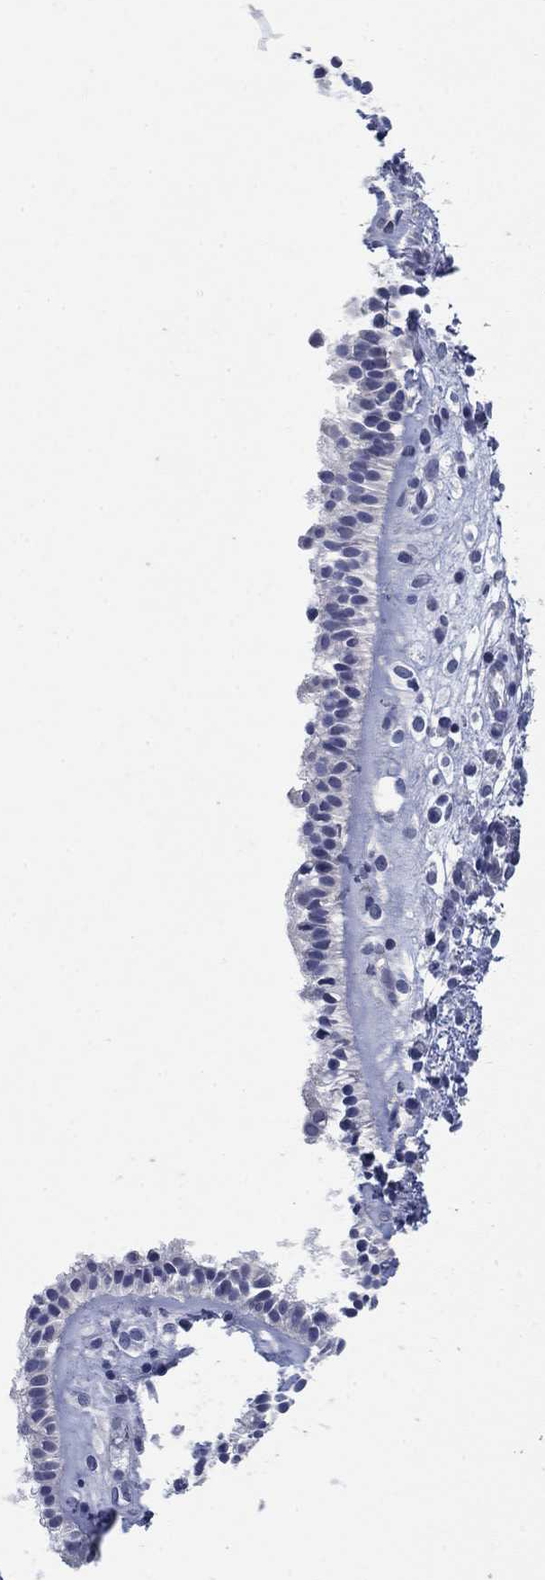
{"staining": {"intensity": "negative", "quantity": "none", "location": "none"}, "tissue": "nasopharynx", "cell_type": "Respiratory epithelial cells", "image_type": "normal", "snomed": [{"axis": "morphology", "description": "Normal tissue, NOS"}, {"axis": "topography", "description": "Nasopharynx"}], "caption": "Human nasopharynx stained for a protein using immunohistochemistry displays no expression in respiratory epithelial cells.", "gene": "DNER", "patient": {"sex": "male", "age": 29}}